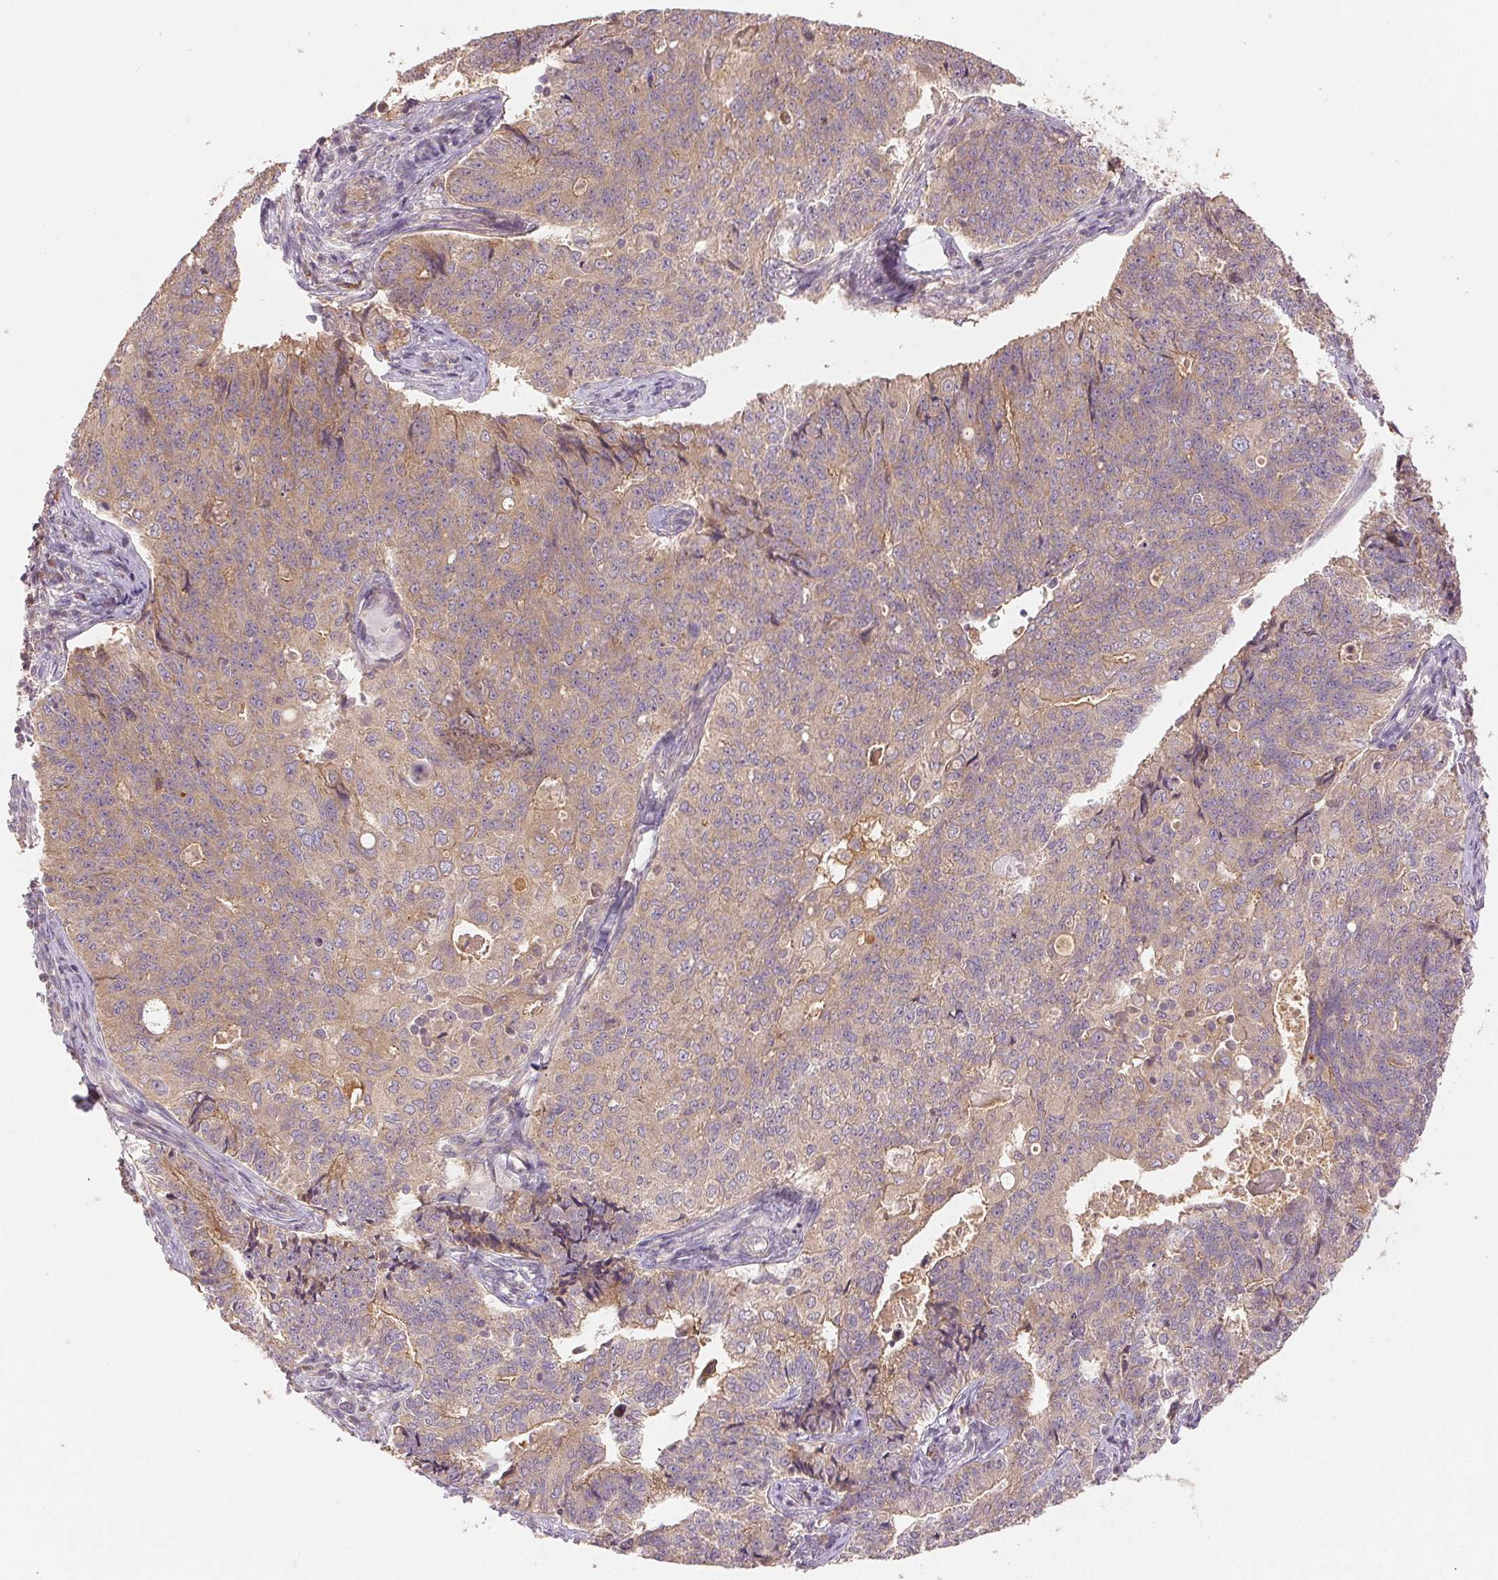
{"staining": {"intensity": "weak", "quantity": ">75%", "location": "cytoplasmic/membranous"}, "tissue": "endometrial cancer", "cell_type": "Tumor cells", "image_type": "cancer", "snomed": [{"axis": "morphology", "description": "Adenocarcinoma, NOS"}, {"axis": "topography", "description": "Endometrium"}], "caption": "Brown immunohistochemical staining in human endometrial cancer (adenocarcinoma) displays weak cytoplasmic/membranous positivity in approximately >75% of tumor cells. (DAB IHC, brown staining for protein, blue staining for nuclei).", "gene": "YIF1B", "patient": {"sex": "female", "age": 43}}